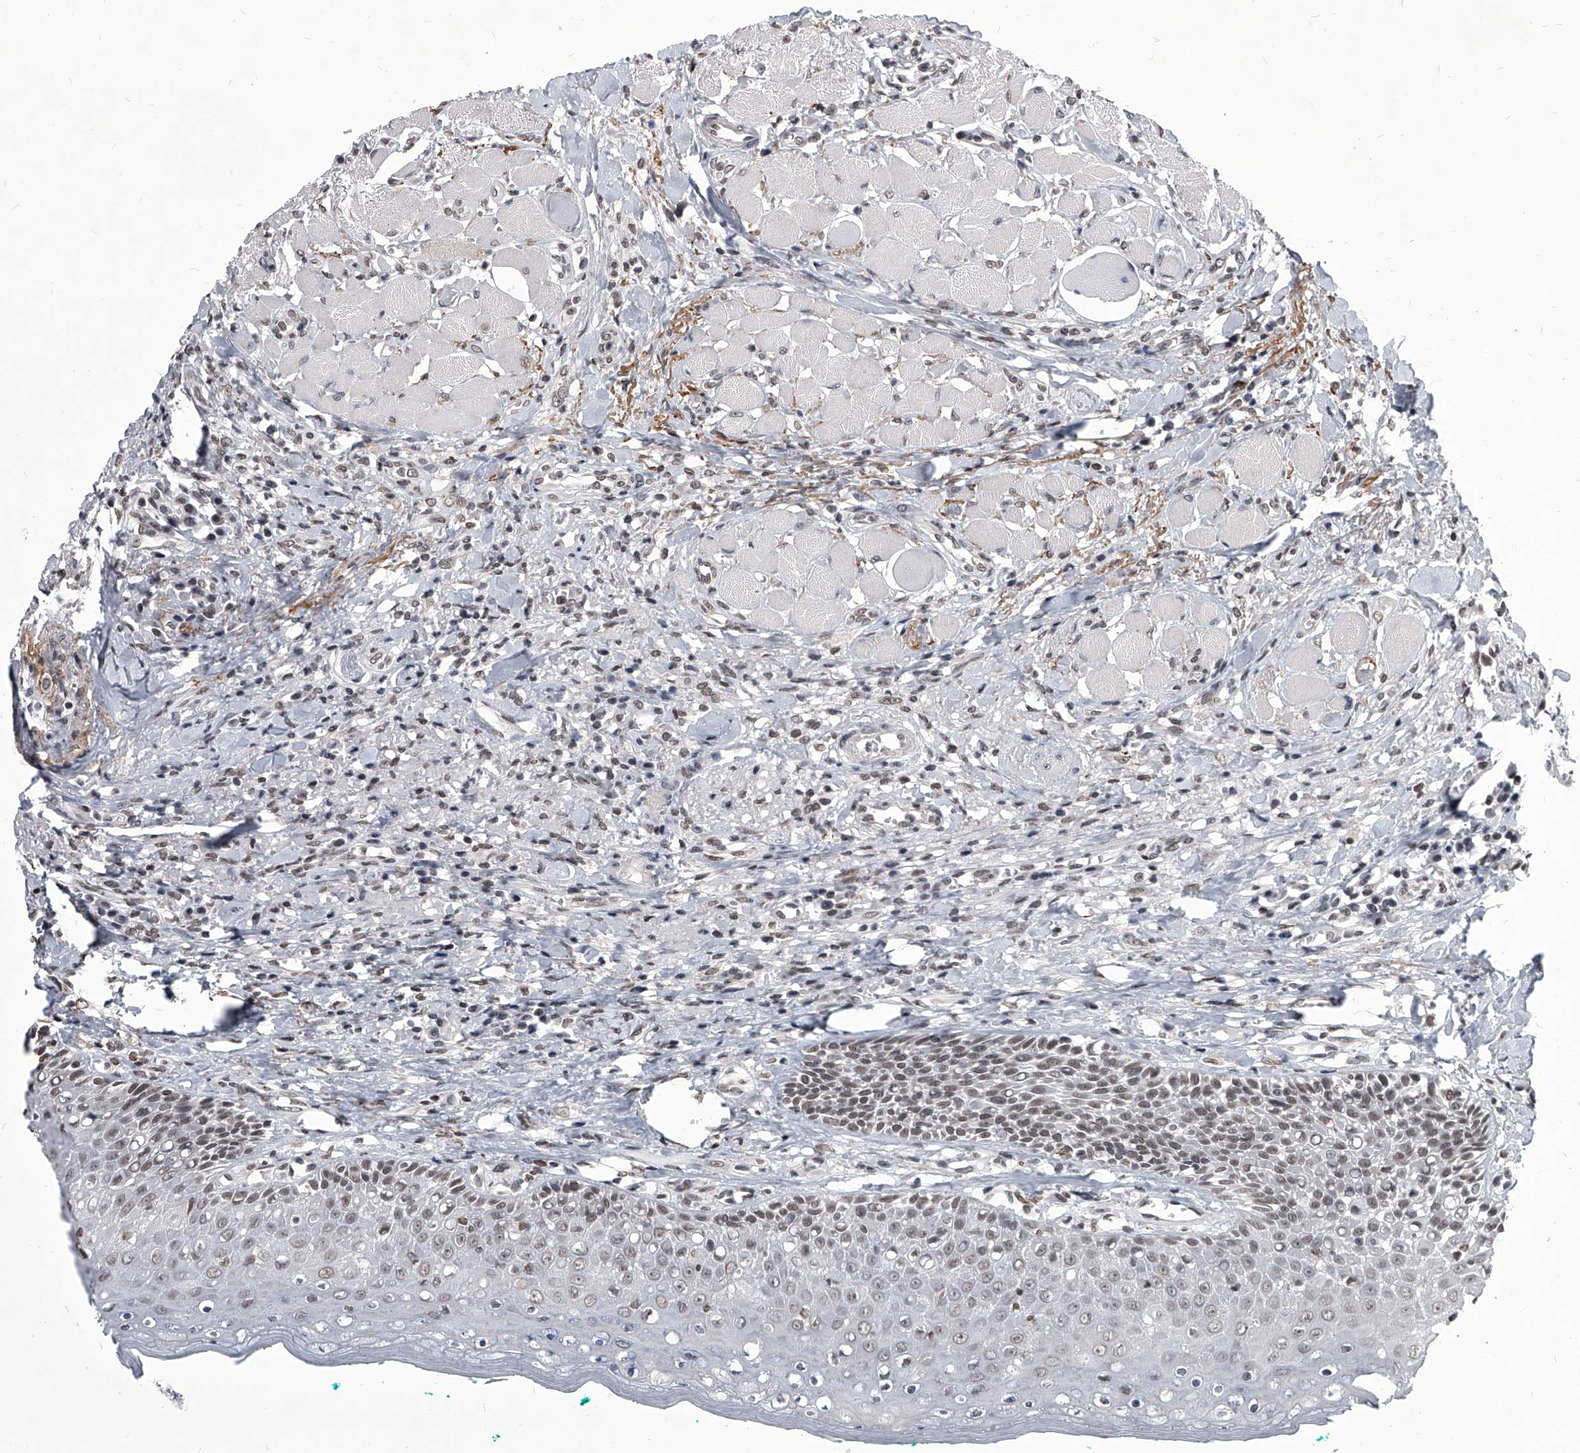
{"staining": {"intensity": "weak", "quantity": "25%-75%", "location": "nuclear"}, "tissue": "oral mucosa", "cell_type": "Squamous epithelial cells", "image_type": "normal", "snomed": [{"axis": "morphology", "description": "Normal tissue, NOS"}, {"axis": "topography", "description": "Oral tissue"}], "caption": "A brown stain labels weak nuclear expression of a protein in squamous epithelial cells of normal human oral mucosa. The staining was performed using DAB, with brown indicating positive protein expression. Nuclei are stained blue with hematoxylin.", "gene": "PPIL4", "patient": {"sex": "female", "age": 70}}